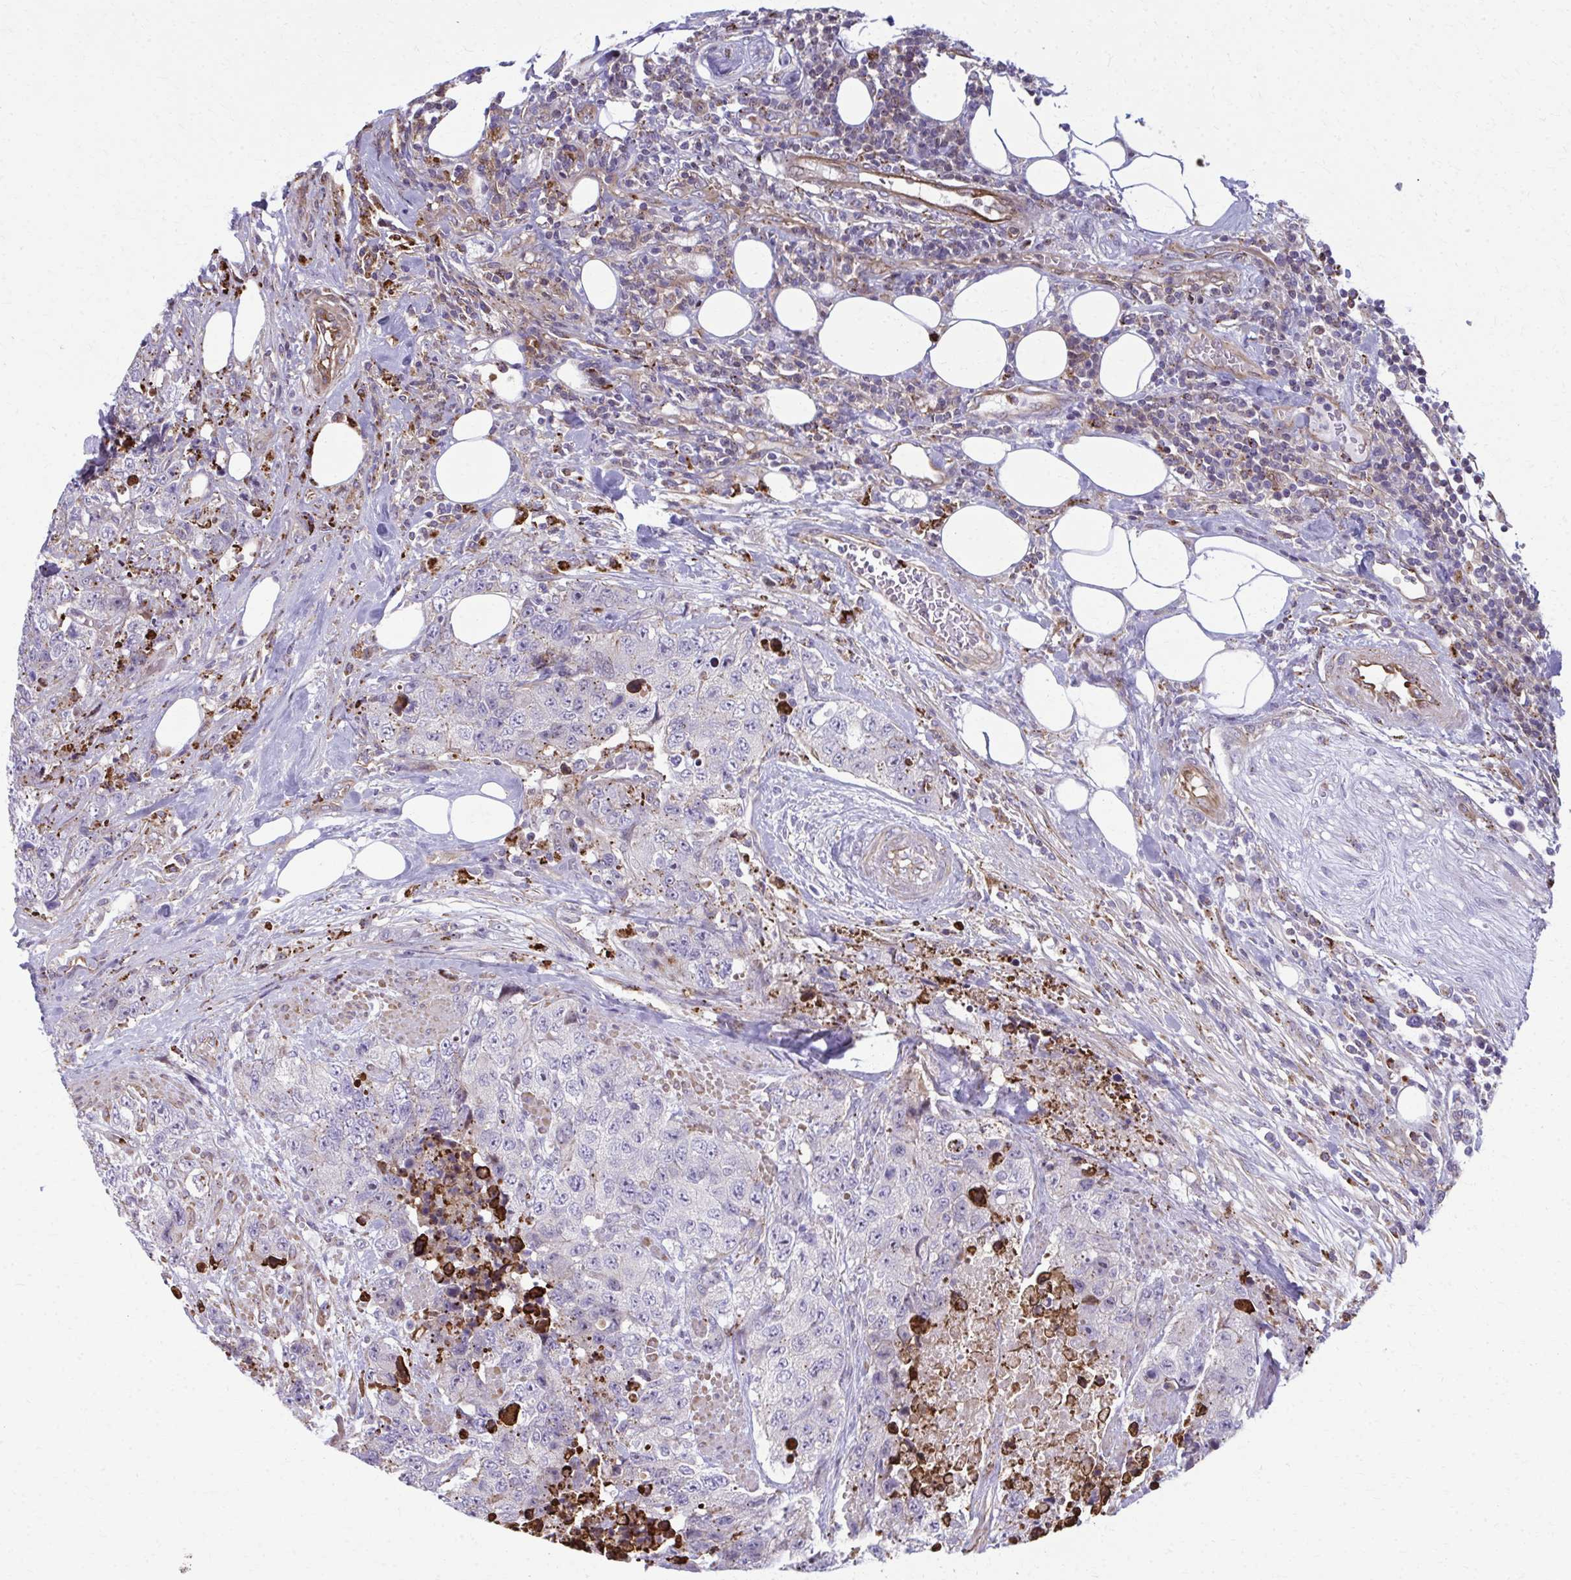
{"staining": {"intensity": "weak", "quantity": "<25%", "location": "cytoplasmic/membranous"}, "tissue": "urothelial cancer", "cell_type": "Tumor cells", "image_type": "cancer", "snomed": [{"axis": "morphology", "description": "Urothelial carcinoma, High grade"}, {"axis": "topography", "description": "Urinary bladder"}], "caption": "Tumor cells are negative for brown protein staining in high-grade urothelial carcinoma.", "gene": "LRRC4B", "patient": {"sex": "female", "age": 78}}